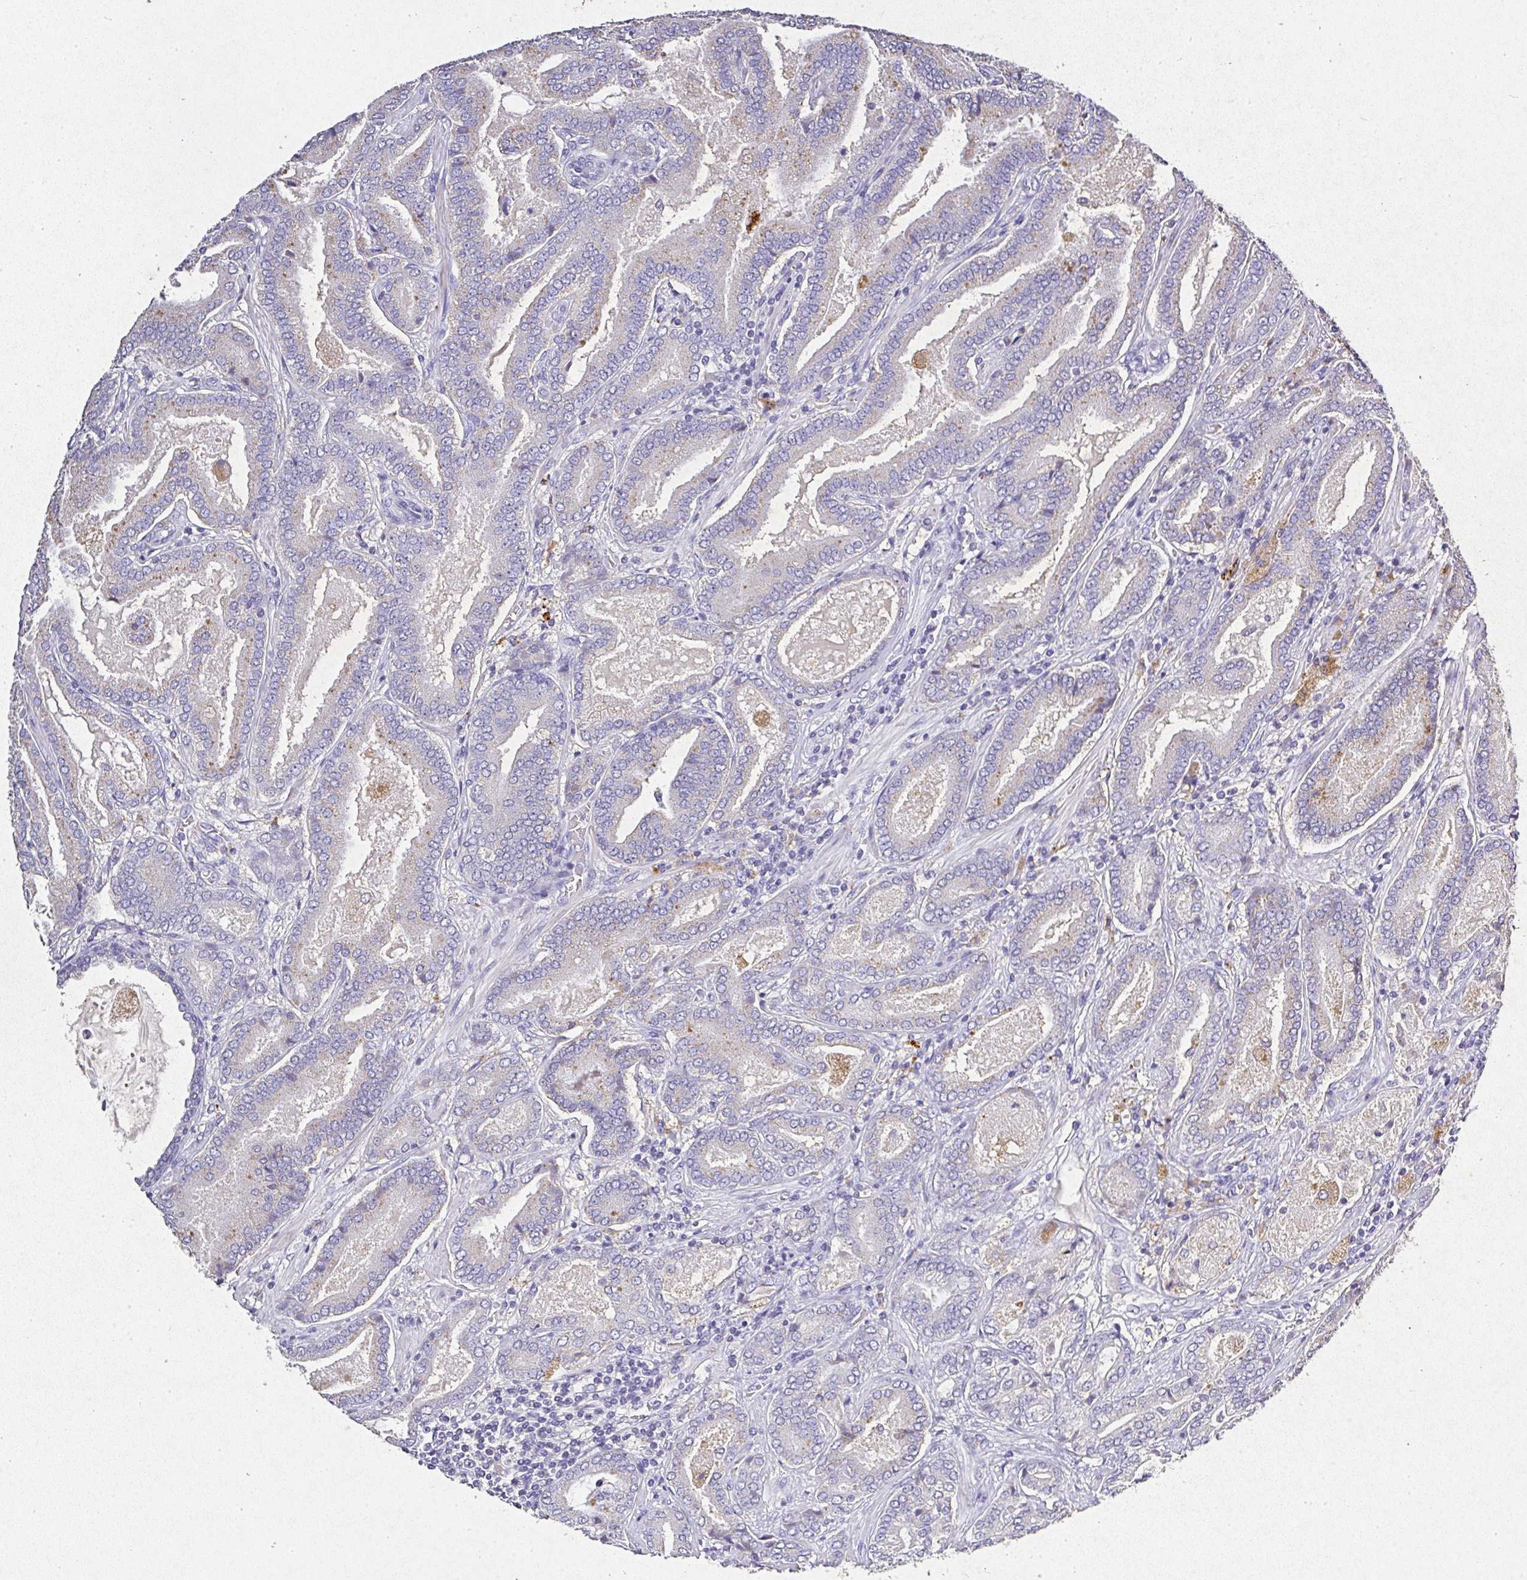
{"staining": {"intensity": "negative", "quantity": "none", "location": "none"}, "tissue": "prostate cancer", "cell_type": "Tumor cells", "image_type": "cancer", "snomed": [{"axis": "morphology", "description": "Adenocarcinoma, High grade"}, {"axis": "topography", "description": "Prostate"}], "caption": "DAB immunohistochemical staining of prostate cancer (adenocarcinoma (high-grade)) reveals no significant expression in tumor cells.", "gene": "RPS2", "patient": {"sex": "male", "age": 62}}